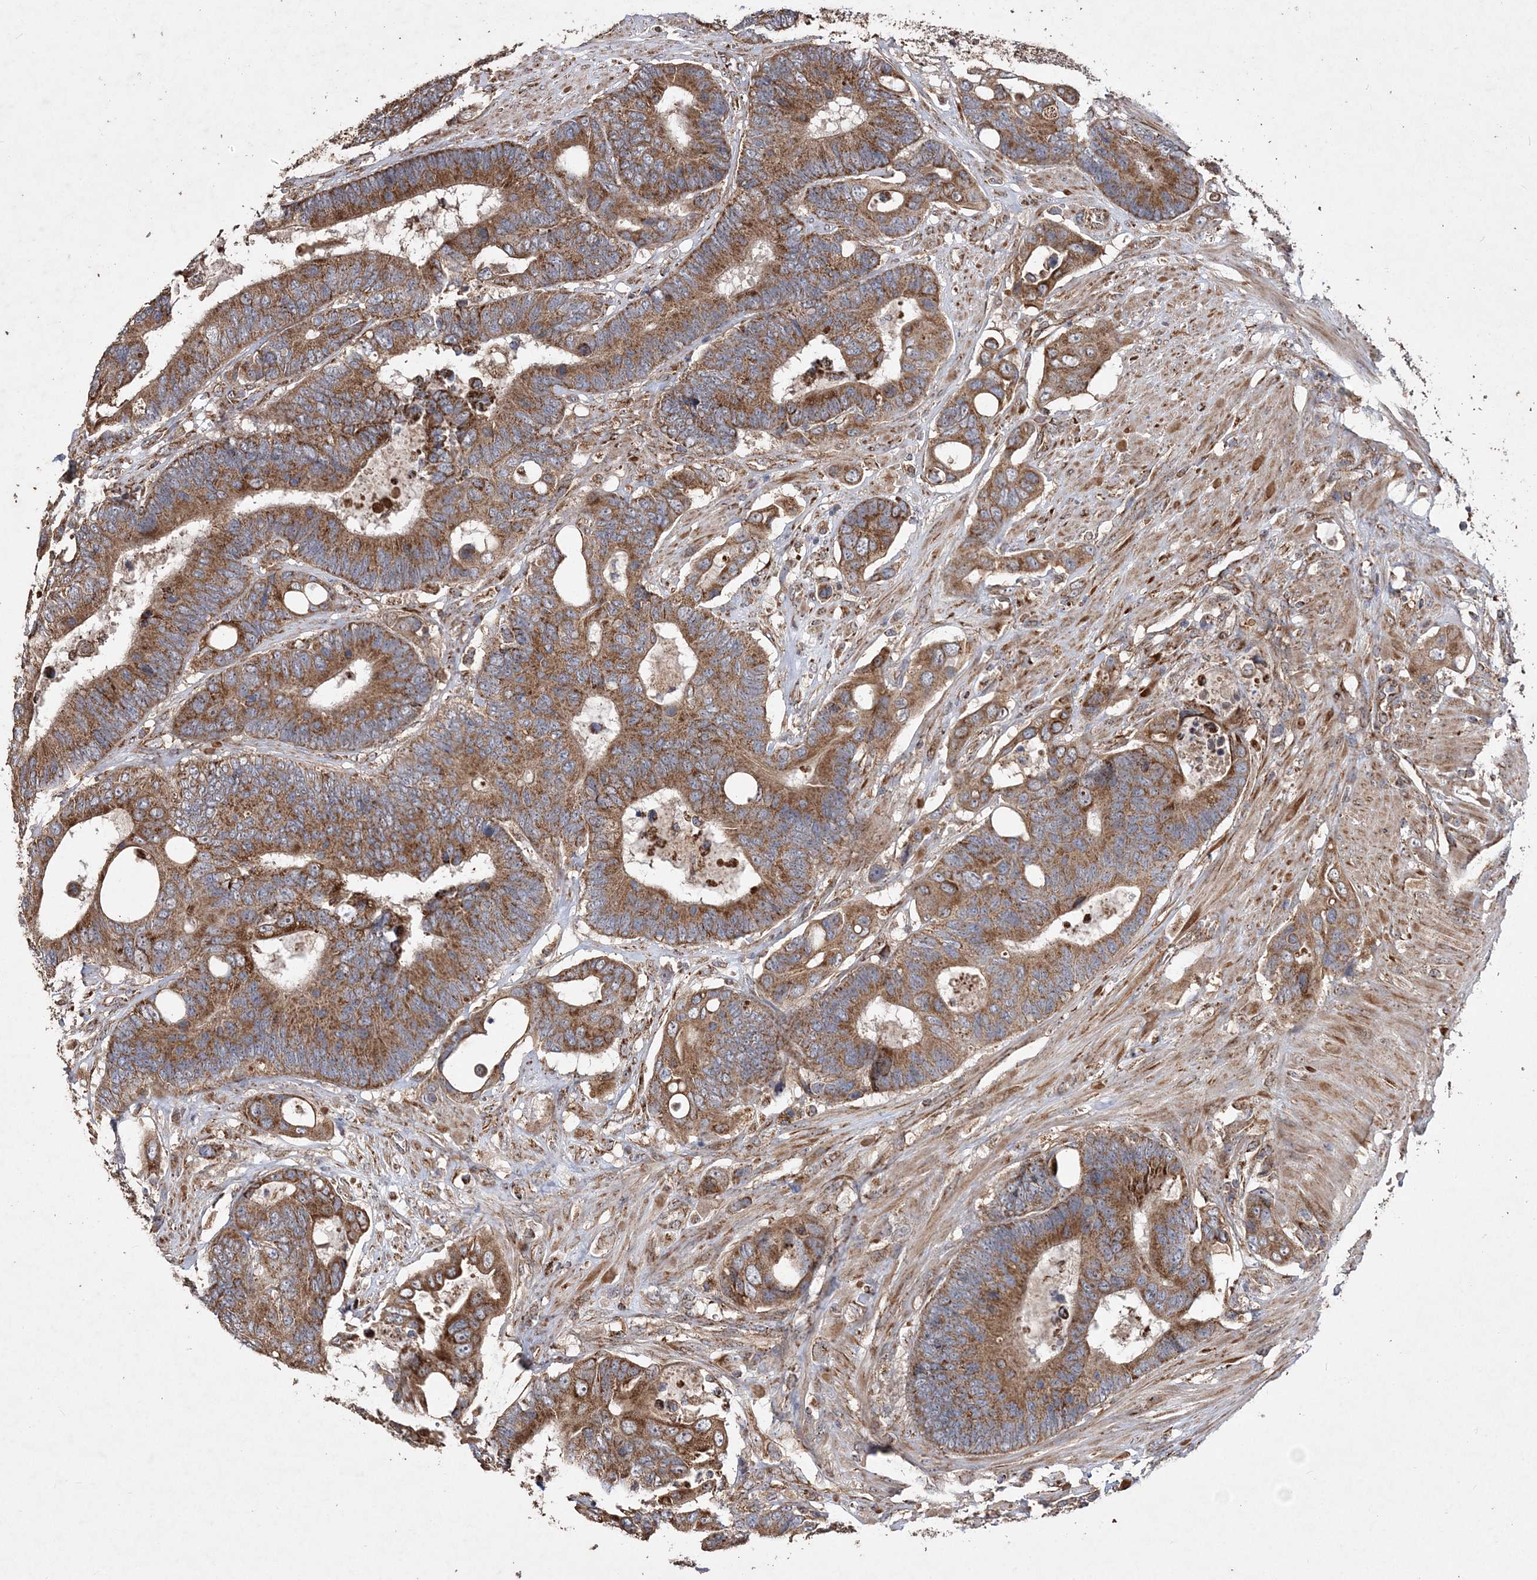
{"staining": {"intensity": "moderate", "quantity": ">75%", "location": "cytoplasmic/membranous"}, "tissue": "colorectal cancer", "cell_type": "Tumor cells", "image_type": "cancer", "snomed": [{"axis": "morphology", "description": "Adenocarcinoma, NOS"}, {"axis": "topography", "description": "Rectum"}], "caption": "Immunohistochemical staining of human adenocarcinoma (colorectal) displays medium levels of moderate cytoplasmic/membranous protein staining in approximately >75% of tumor cells.", "gene": "POC5", "patient": {"sex": "male", "age": 55}}